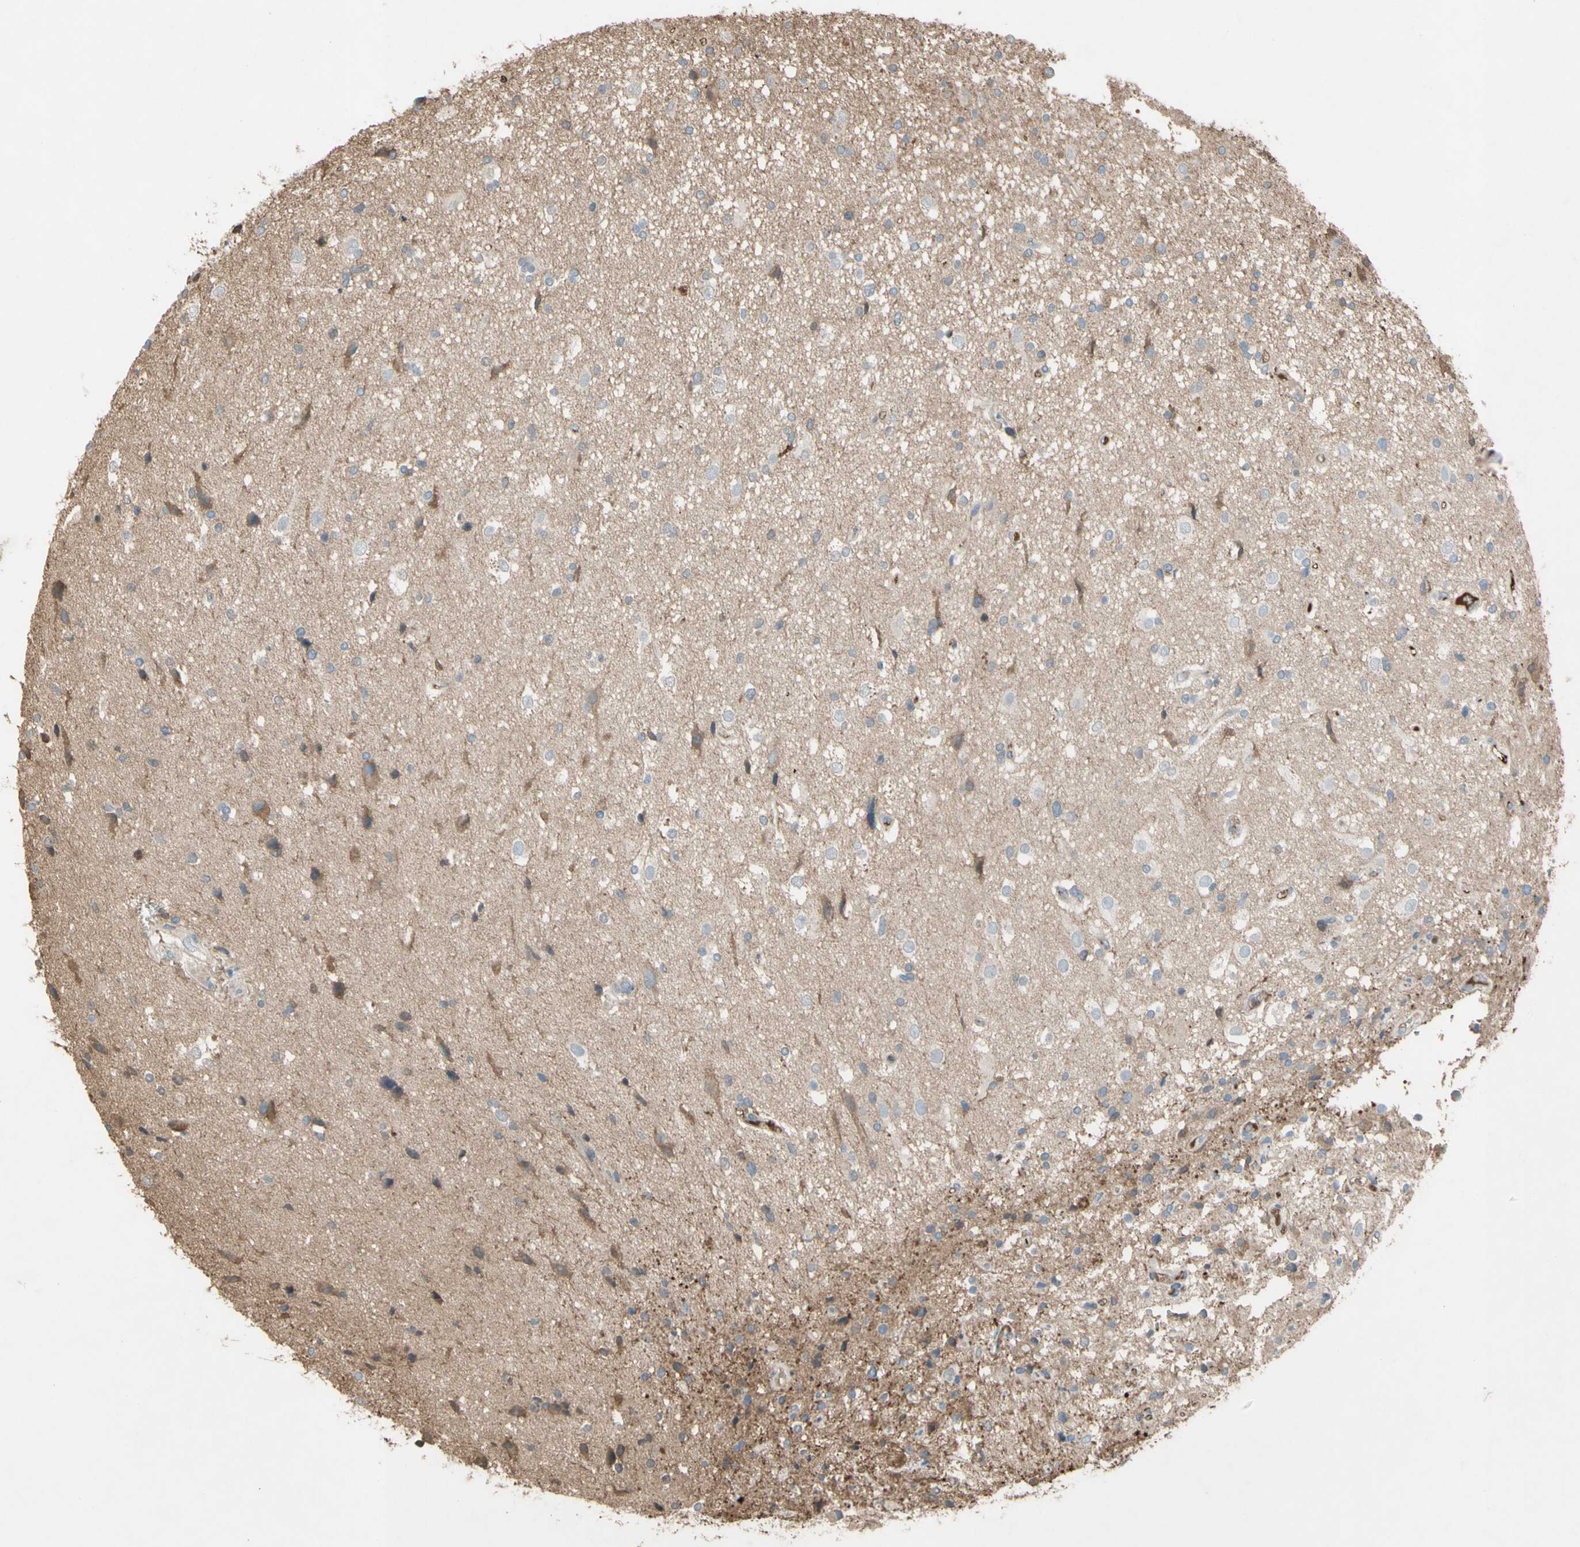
{"staining": {"intensity": "moderate", "quantity": "25%-75%", "location": "cytoplasmic/membranous,nuclear"}, "tissue": "glioma", "cell_type": "Tumor cells", "image_type": "cancer", "snomed": [{"axis": "morphology", "description": "Glioma, malignant, High grade"}, {"axis": "topography", "description": "Brain"}], "caption": "Glioma stained for a protein (brown) displays moderate cytoplasmic/membranous and nuclear positive staining in approximately 25%-75% of tumor cells.", "gene": "TIMP2", "patient": {"sex": "male", "age": 33}}